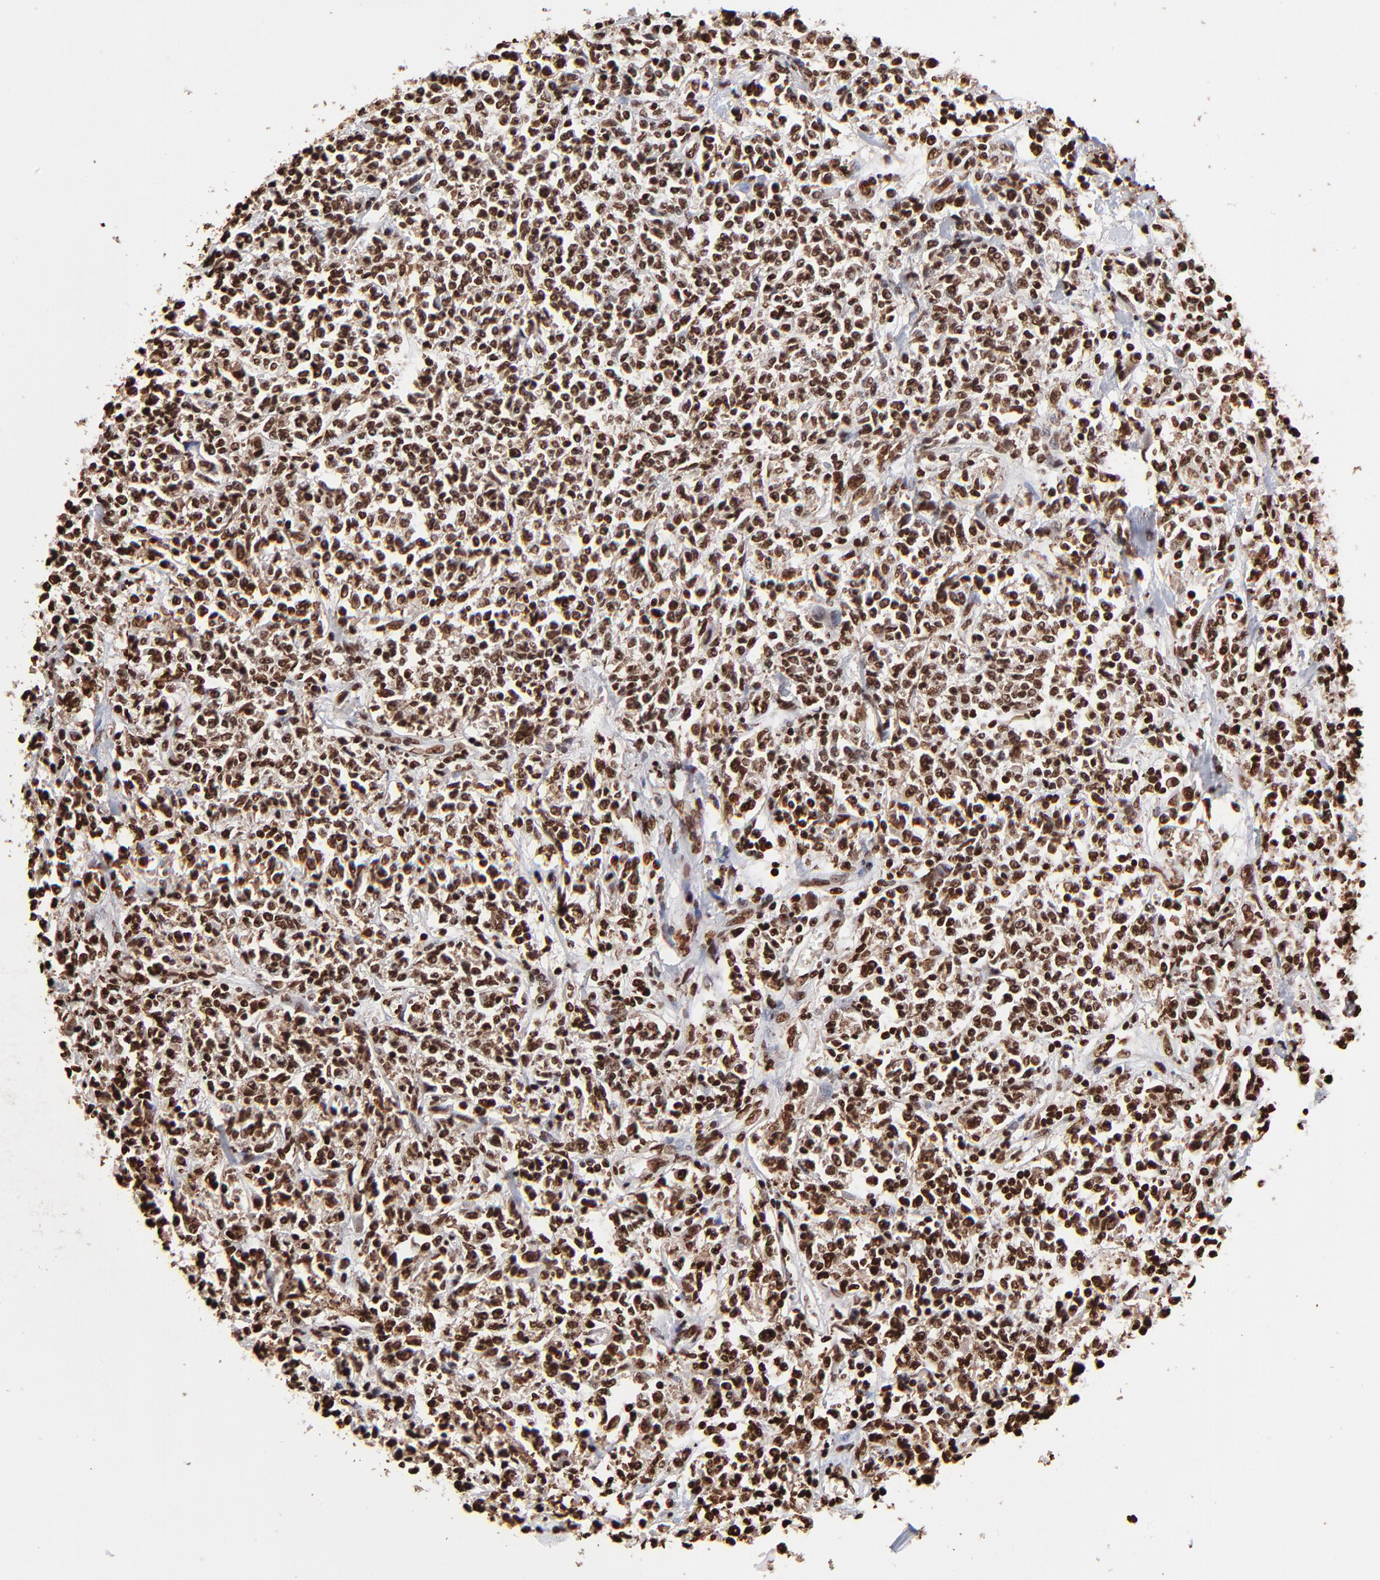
{"staining": {"intensity": "strong", "quantity": ">75%", "location": "nuclear"}, "tissue": "lymphoma", "cell_type": "Tumor cells", "image_type": "cancer", "snomed": [{"axis": "morphology", "description": "Malignant lymphoma, non-Hodgkin's type, Low grade"}, {"axis": "topography", "description": "Small intestine"}], "caption": "An immunohistochemistry image of tumor tissue is shown. Protein staining in brown shows strong nuclear positivity in lymphoma within tumor cells.", "gene": "ZNF544", "patient": {"sex": "female", "age": 59}}